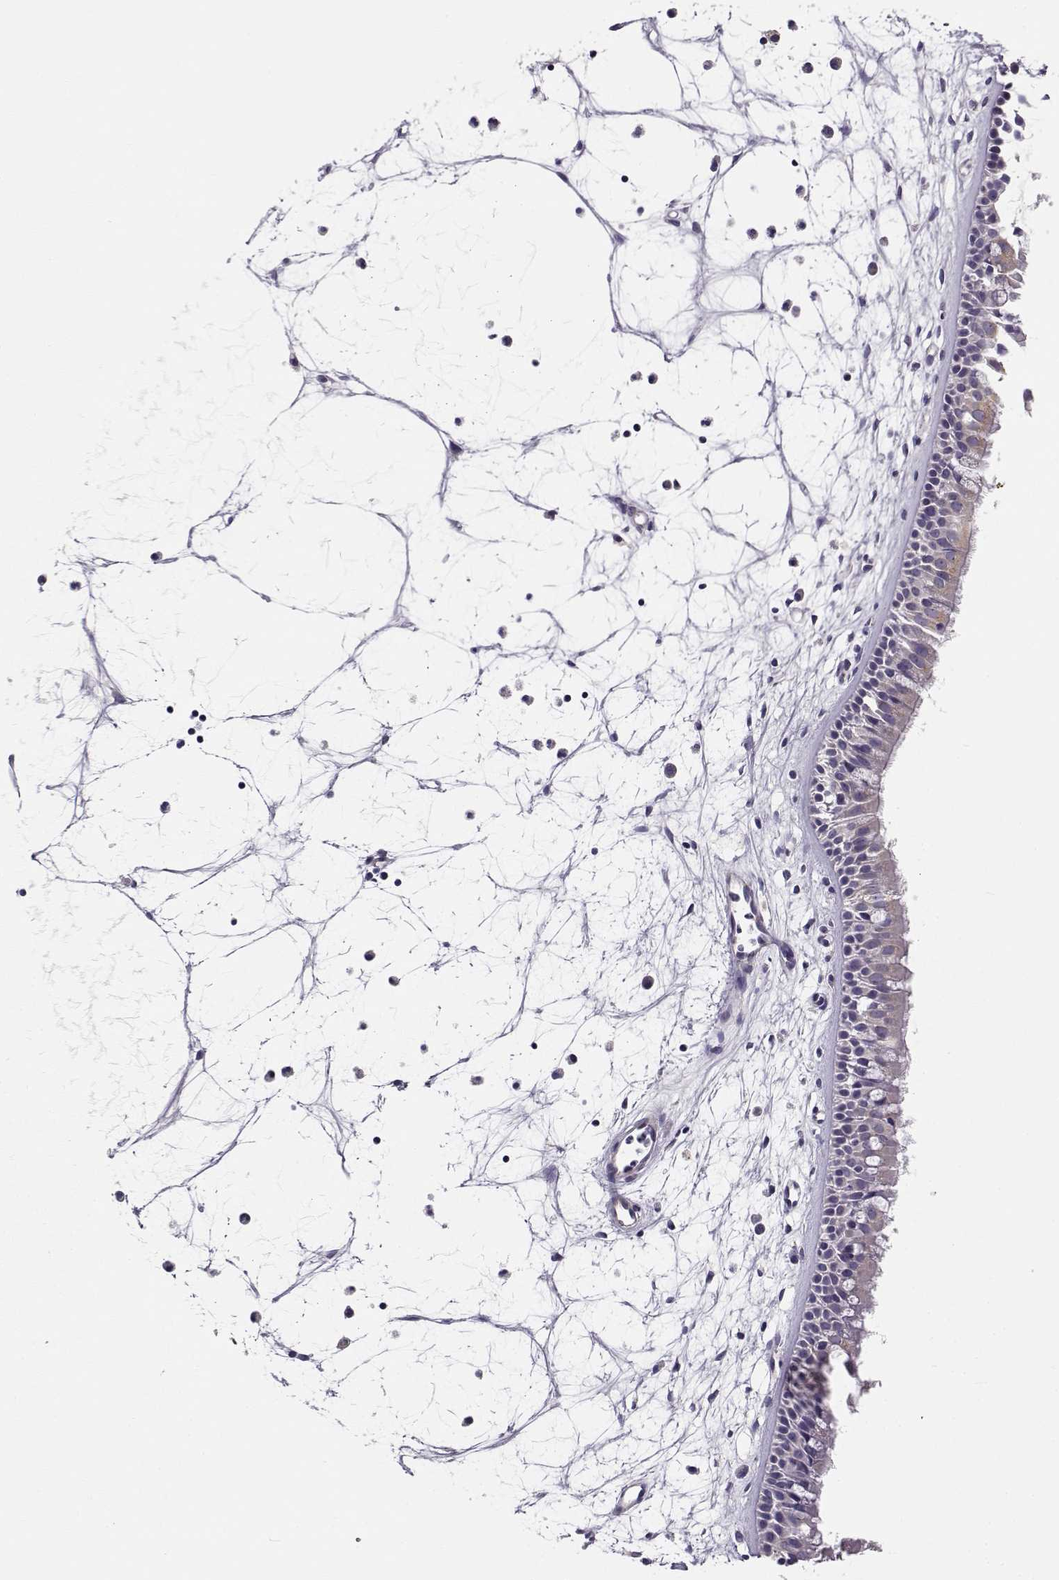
{"staining": {"intensity": "weak", "quantity": "<25%", "location": "cytoplasmic/membranous"}, "tissue": "nasopharynx", "cell_type": "Respiratory epithelial cells", "image_type": "normal", "snomed": [{"axis": "morphology", "description": "Normal tissue, NOS"}, {"axis": "topography", "description": "Nasopharynx"}], "caption": "Protein analysis of unremarkable nasopharynx displays no significant staining in respiratory epithelial cells.", "gene": "BEND6", "patient": {"sex": "female", "age": 68}}